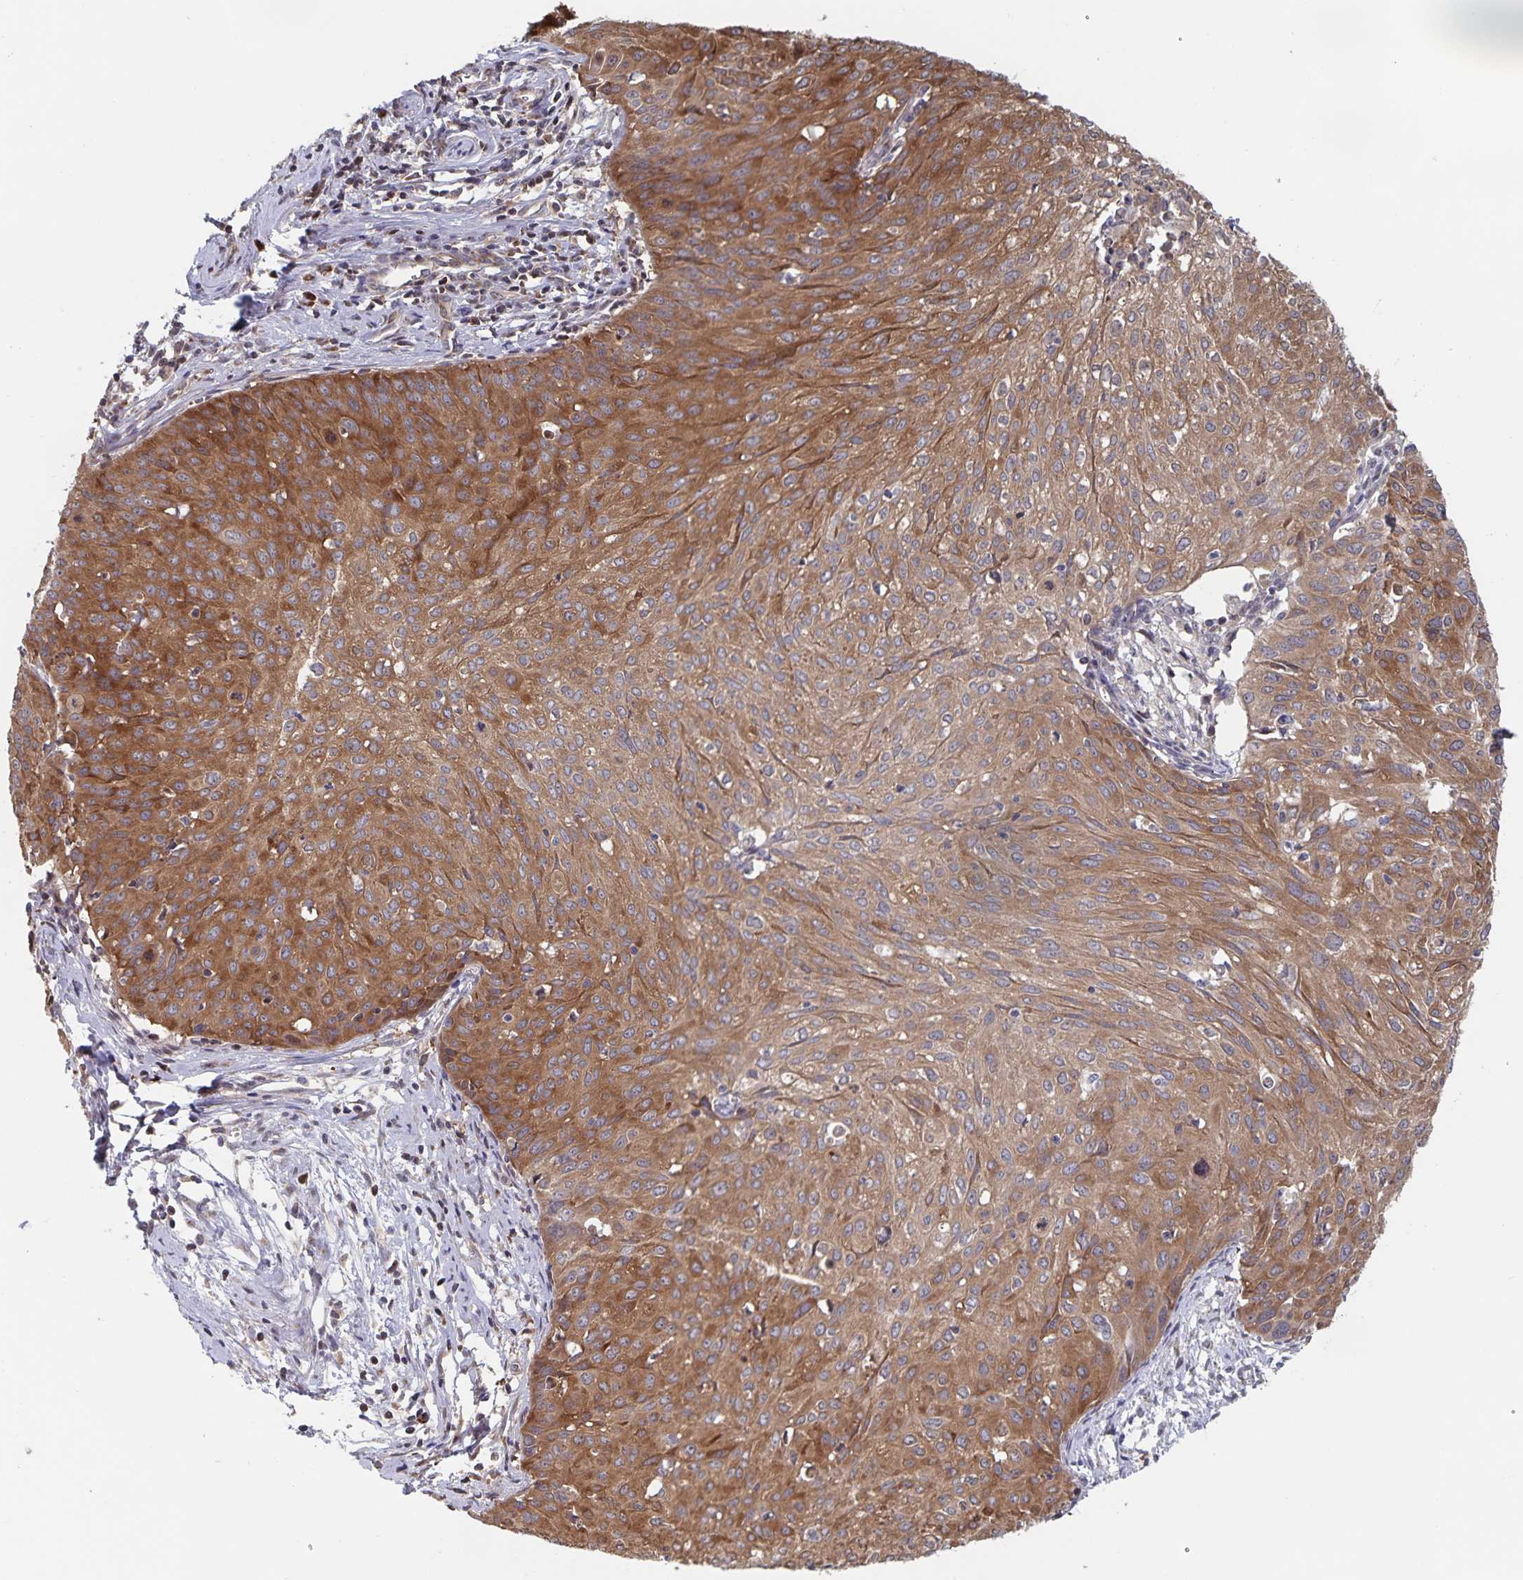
{"staining": {"intensity": "moderate", "quantity": ">75%", "location": "cytoplasmic/membranous"}, "tissue": "cervical cancer", "cell_type": "Tumor cells", "image_type": "cancer", "snomed": [{"axis": "morphology", "description": "Squamous cell carcinoma, NOS"}, {"axis": "topography", "description": "Cervix"}], "caption": "Immunohistochemical staining of human cervical cancer displays medium levels of moderate cytoplasmic/membranous protein staining in about >75% of tumor cells. (brown staining indicates protein expression, while blue staining denotes nuclei).", "gene": "ACACA", "patient": {"sex": "female", "age": 50}}